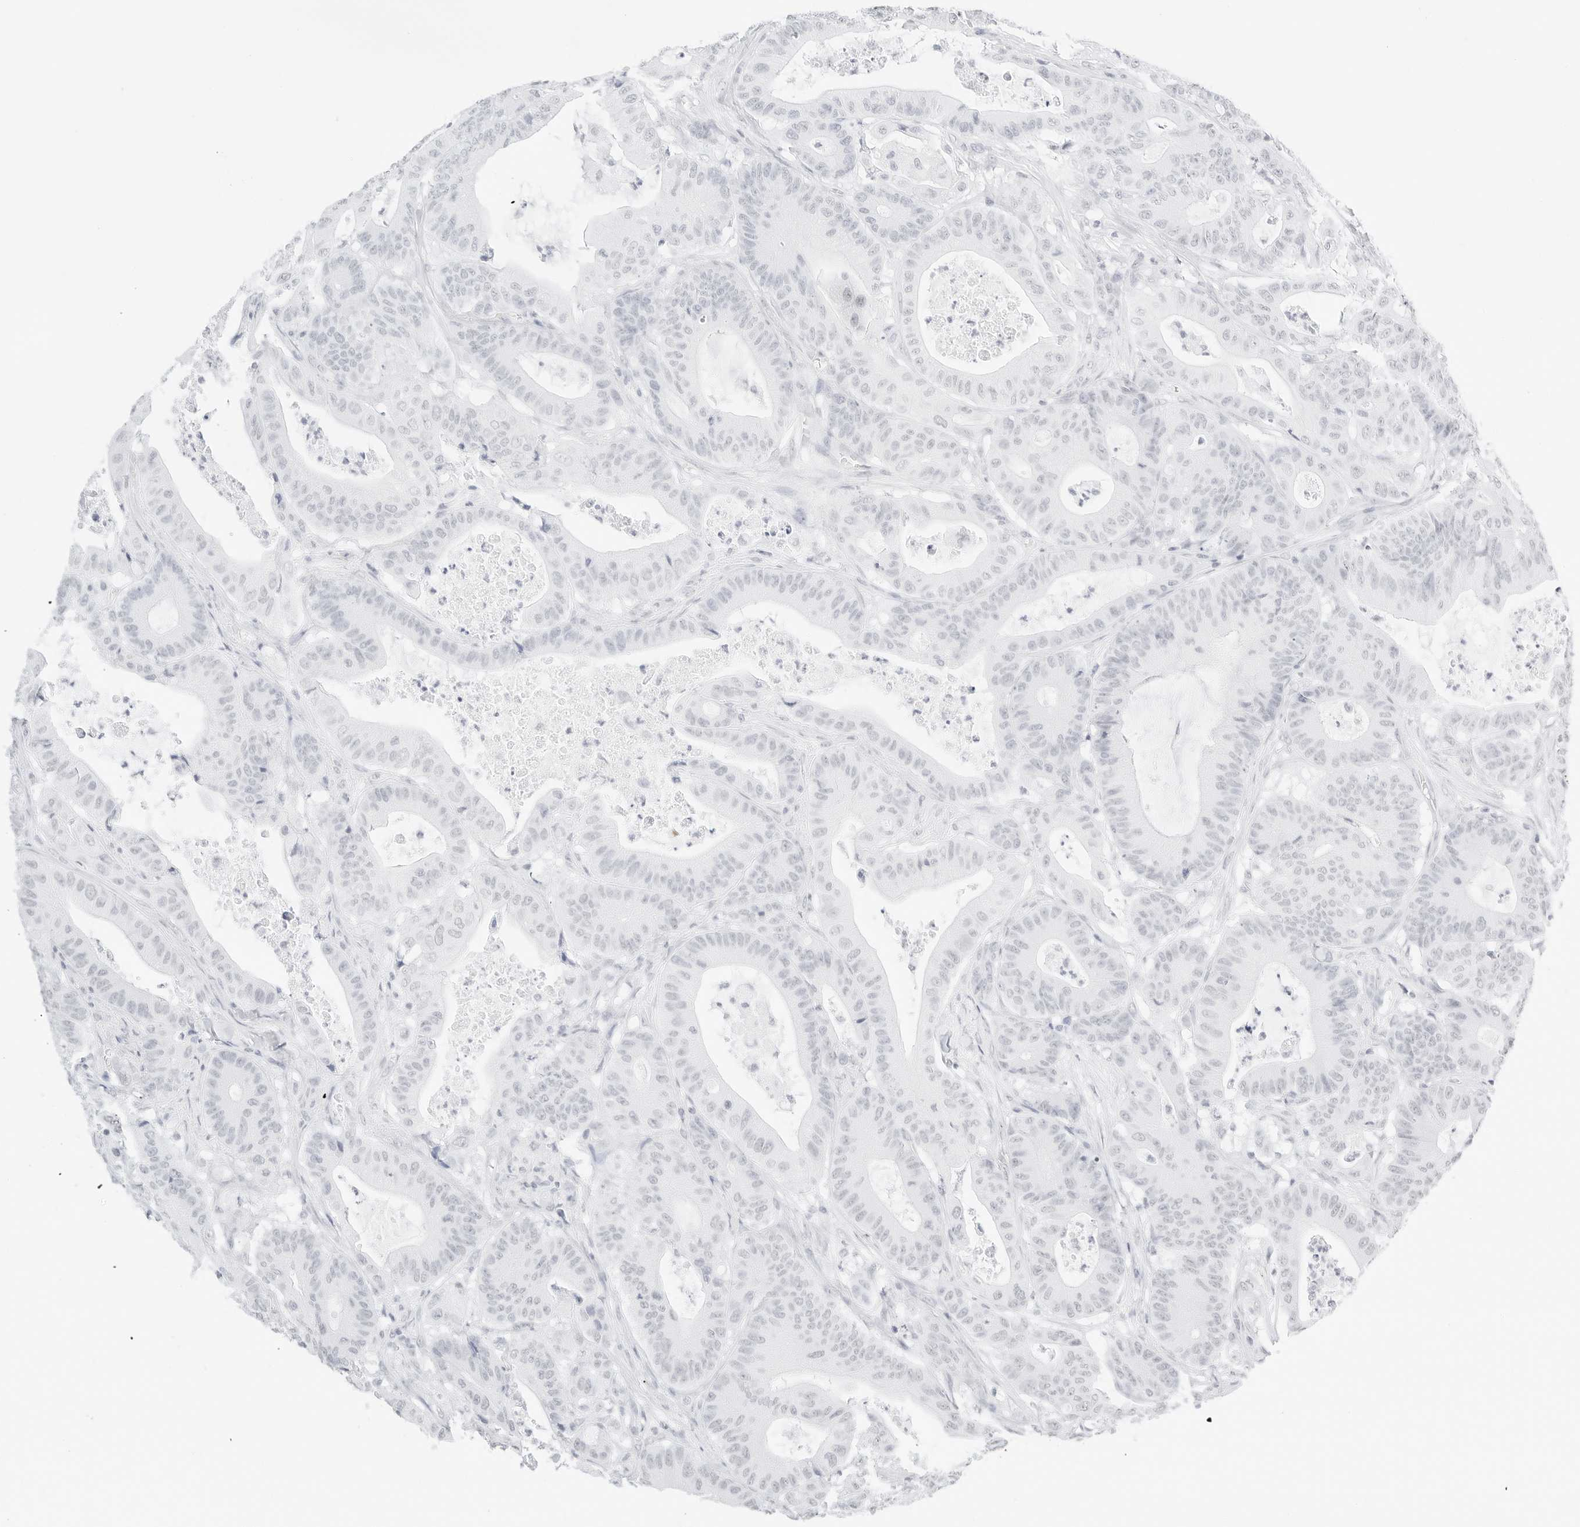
{"staining": {"intensity": "negative", "quantity": "none", "location": "none"}, "tissue": "colorectal cancer", "cell_type": "Tumor cells", "image_type": "cancer", "snomed": [{"axis": "morphology", "description": "Adenocarcinoma, NOS"}, {"axis": "topography", "description": "Colon"}], "caption": "Human colorectal cancer (adenocarcinoma) stained for a protein using IHC demonstrates no positivity in tumor cells.", "gene": "FBLN5", "patient": {"sex": "female", "age": 84}}